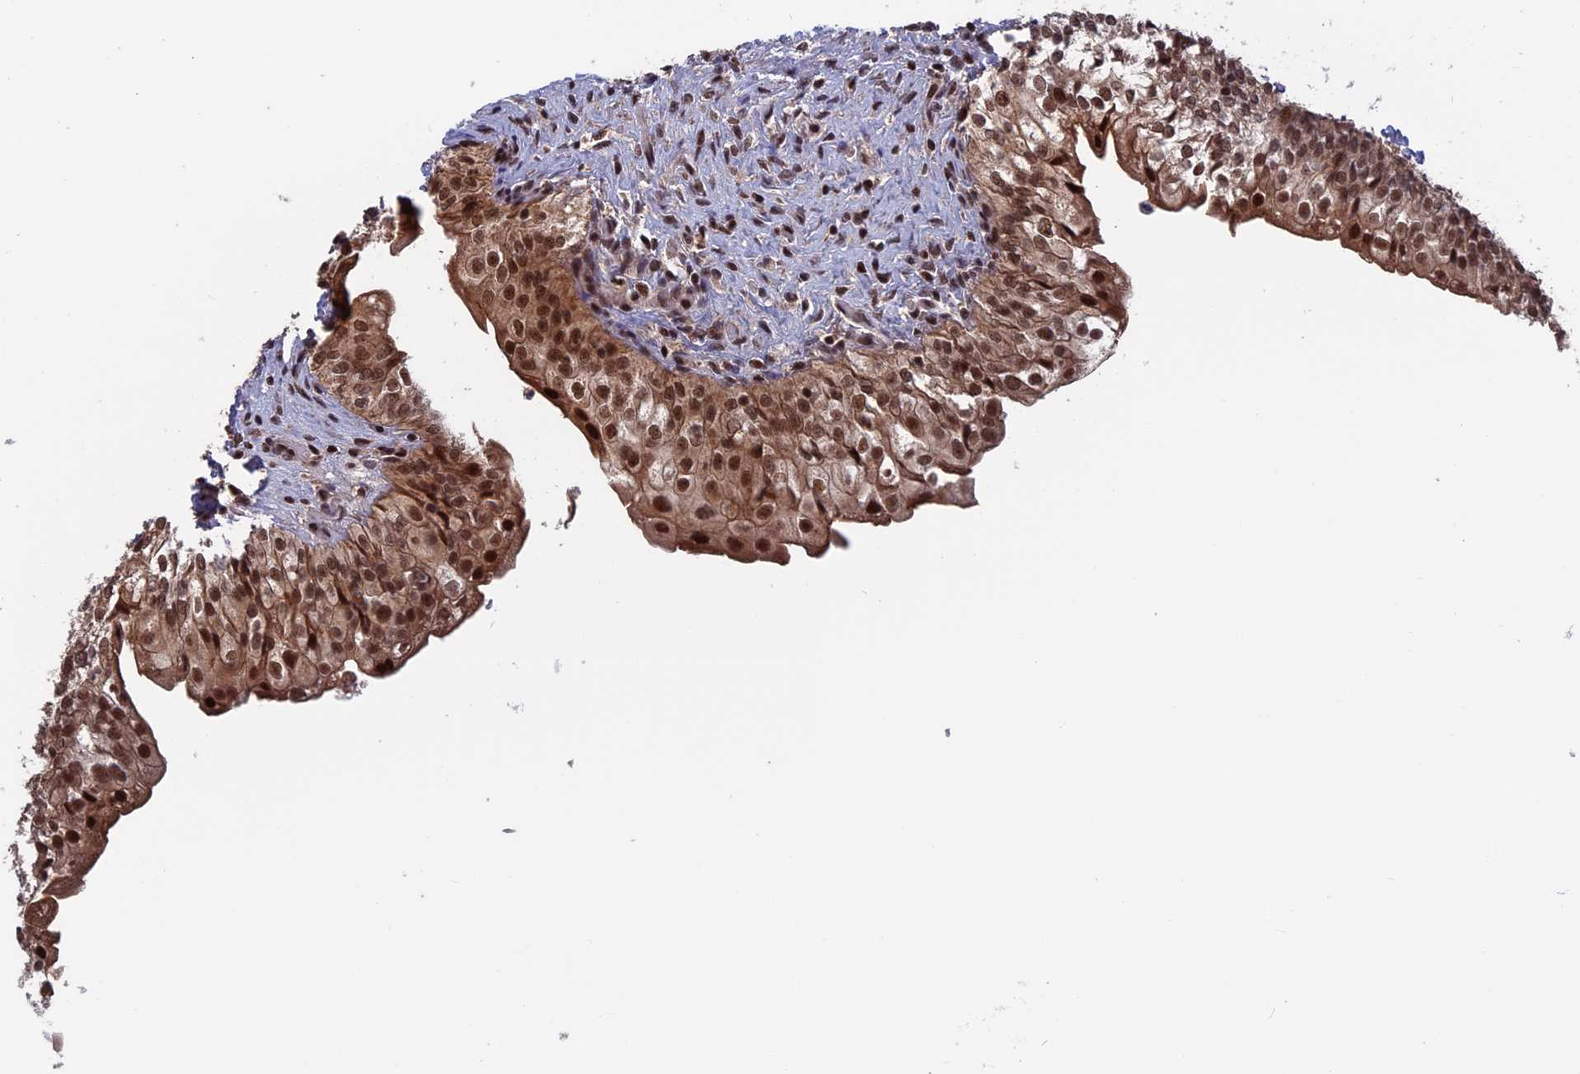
{"staining": {"intensity": "strong", "quantity": ">75%", "location": "cytoplasmic/membranous,nuclear"}, "tissue": "urinary bladder", "cell_type": "Urothelial cells", "image_type": "normal", "snomed": [{"axis": "morphology", "description": "Normal tissue, NOS"}, {"axis": "topography", "description": "Urinary bladder"}], "caption": "A high amount of strong cytoplasmic/membranous,nuclear staining is seen in approximately >75% of urothelial cells in benign urinary bladder.", "gene": "CACTIN", "patient": {"sex": "male", "age": 55}}